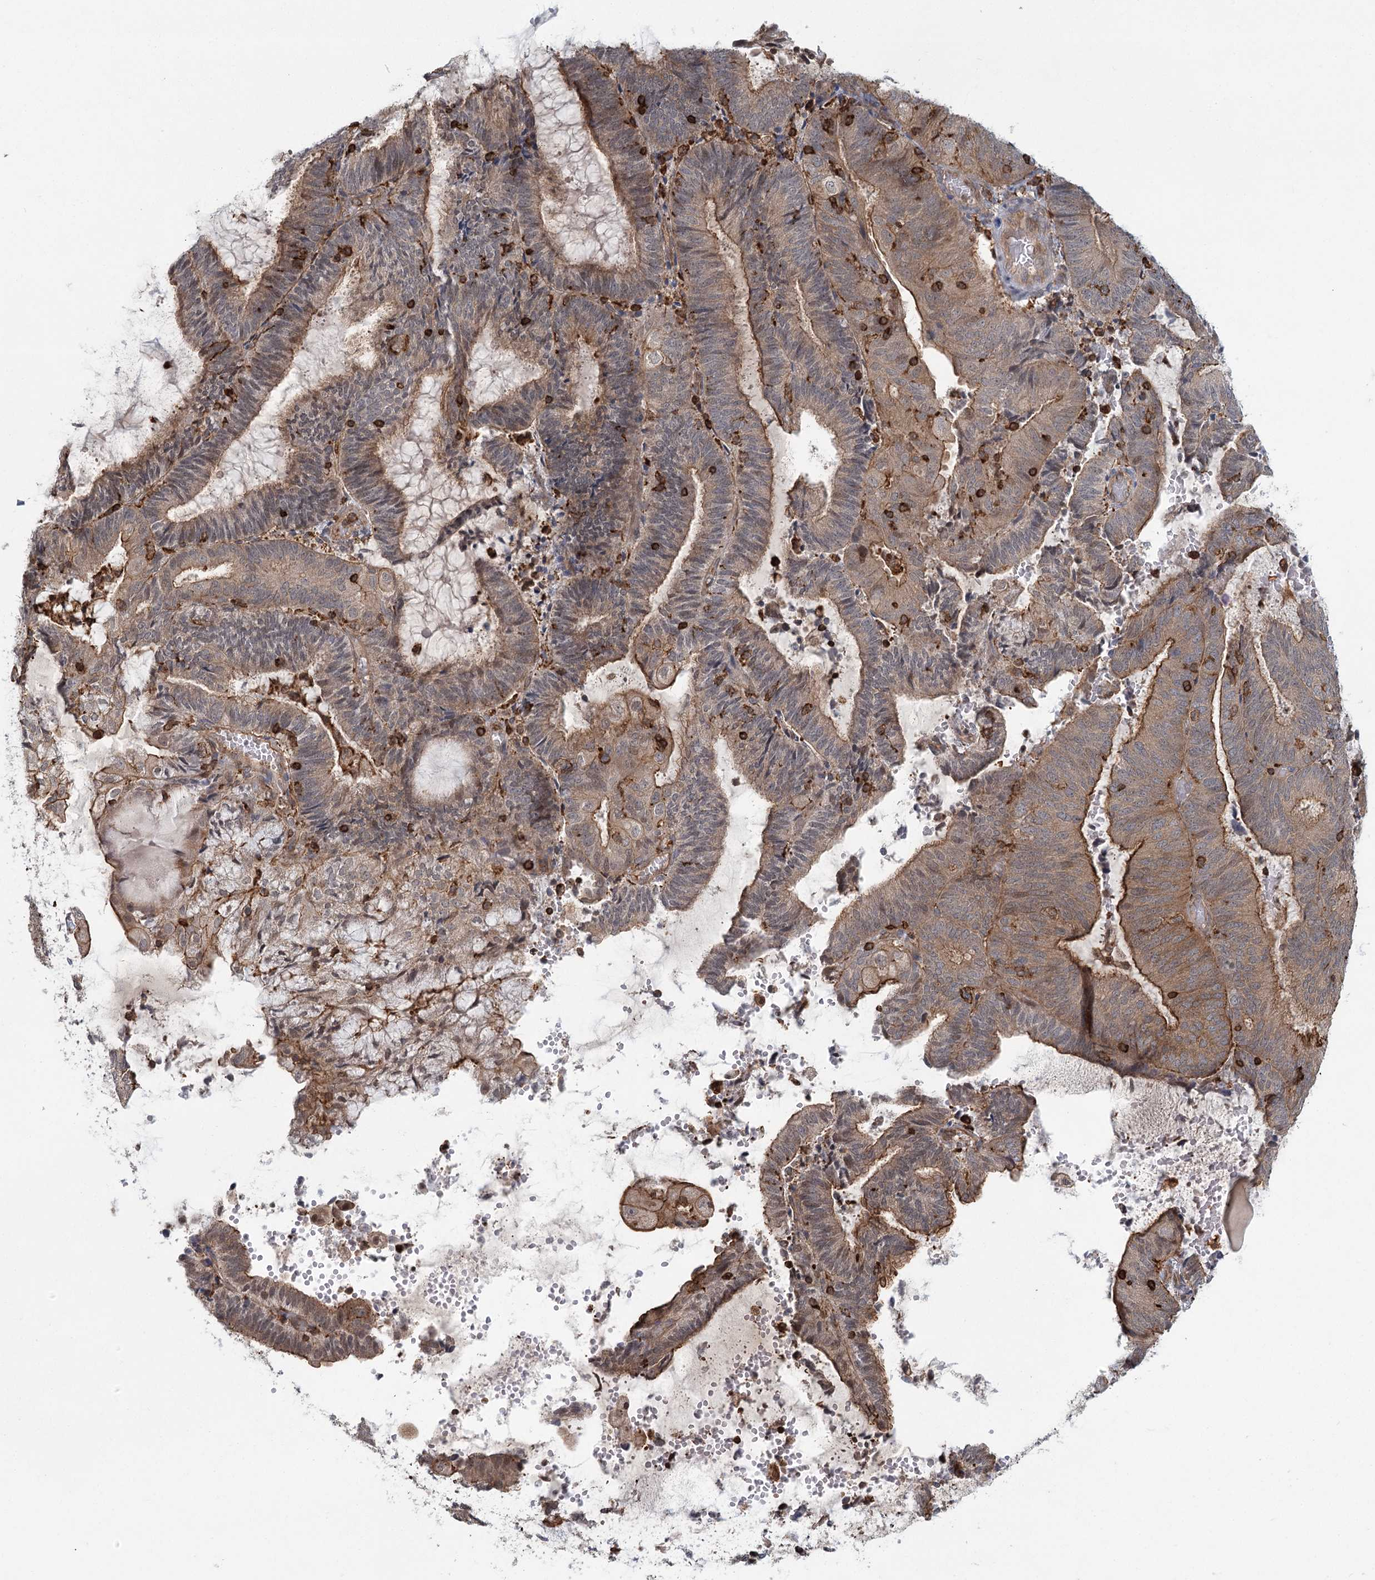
{"staining": {"intensity": "moderate", "quantity": "25%-75%", "location": "cytoplasmic/membranous"}, "tissue": "endometrial cancer", "cell_type": "Tumor cells", "image_type": "cancer", "snomed": [{"axis": "morphology", "description": "Adenocarcinoma, NOS"}, {"axis": "topography", "description": "Endometrium"}], "caption": "A high-resolution image shows immunohistochemistry (IHC) staining of adenocarcinoma (endometrial), which reveals moderate cytoplasmic/membranous staining in about 25%-75% of tumor cells.", "gene": "MEPE", "patient": {"sex": "female", "age": 81}}